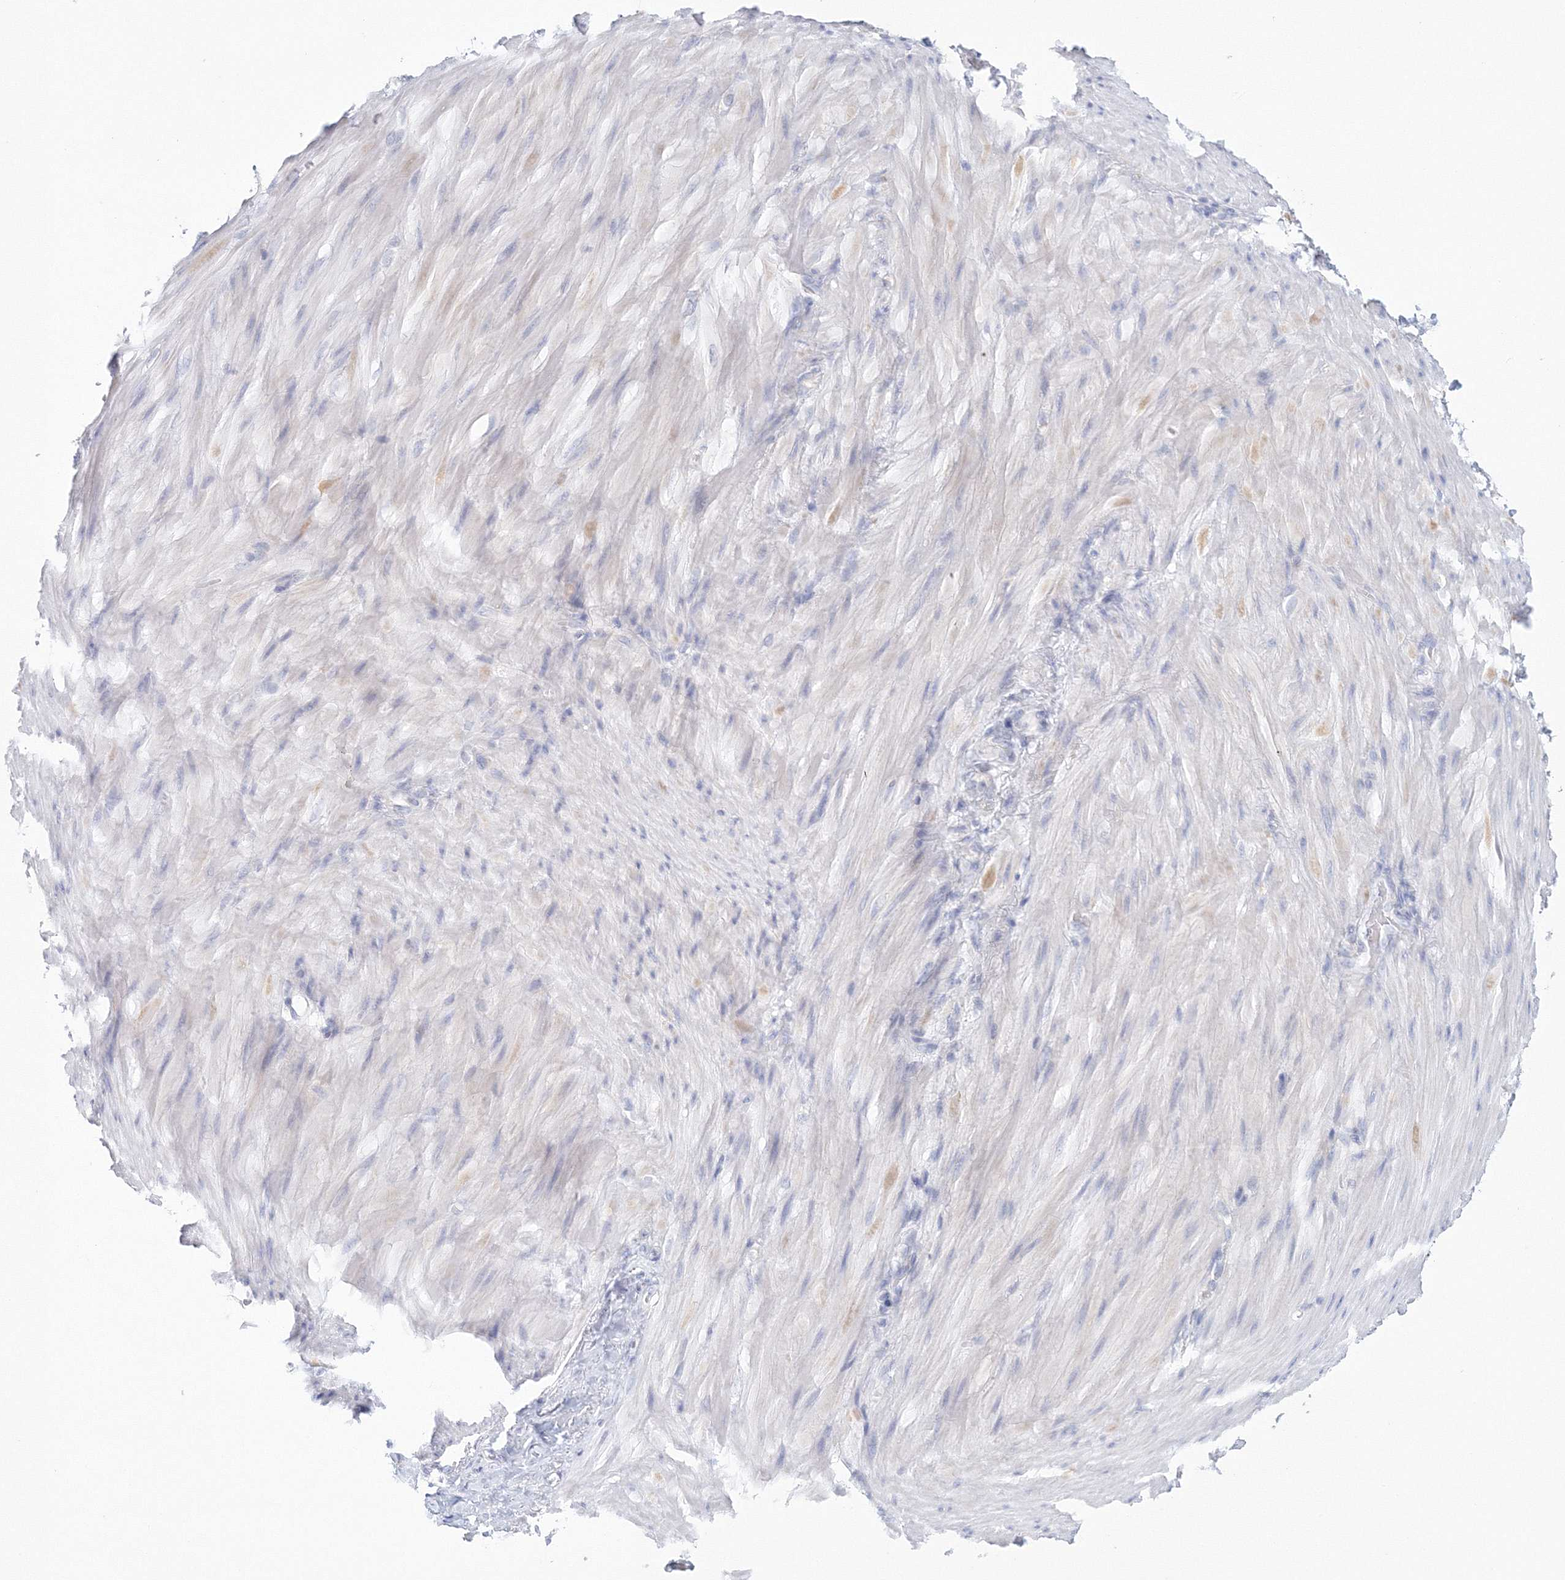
{"staining": {"intensity": "weak", "quantity": "<25%", "location": "cytoplasmic/membranous"}, "tissue": "stomach cancer", "cell_type": "Tumor cells", "image_type": "cancer", "snomed": [{"axis": "morphology", "description": "Normal tissue, NOS"}, {"axis": "morphology", "description": "Adenocarcinoma, NOS"}, {"axis": "topography", "description": "Stomach"}], "caption": "The image exhibits no significant expression in tumor cells of stomach cancer (adenocarcinoma).", "gene": "VSIG1", "patient": {"sex": "male", "age": 82}}